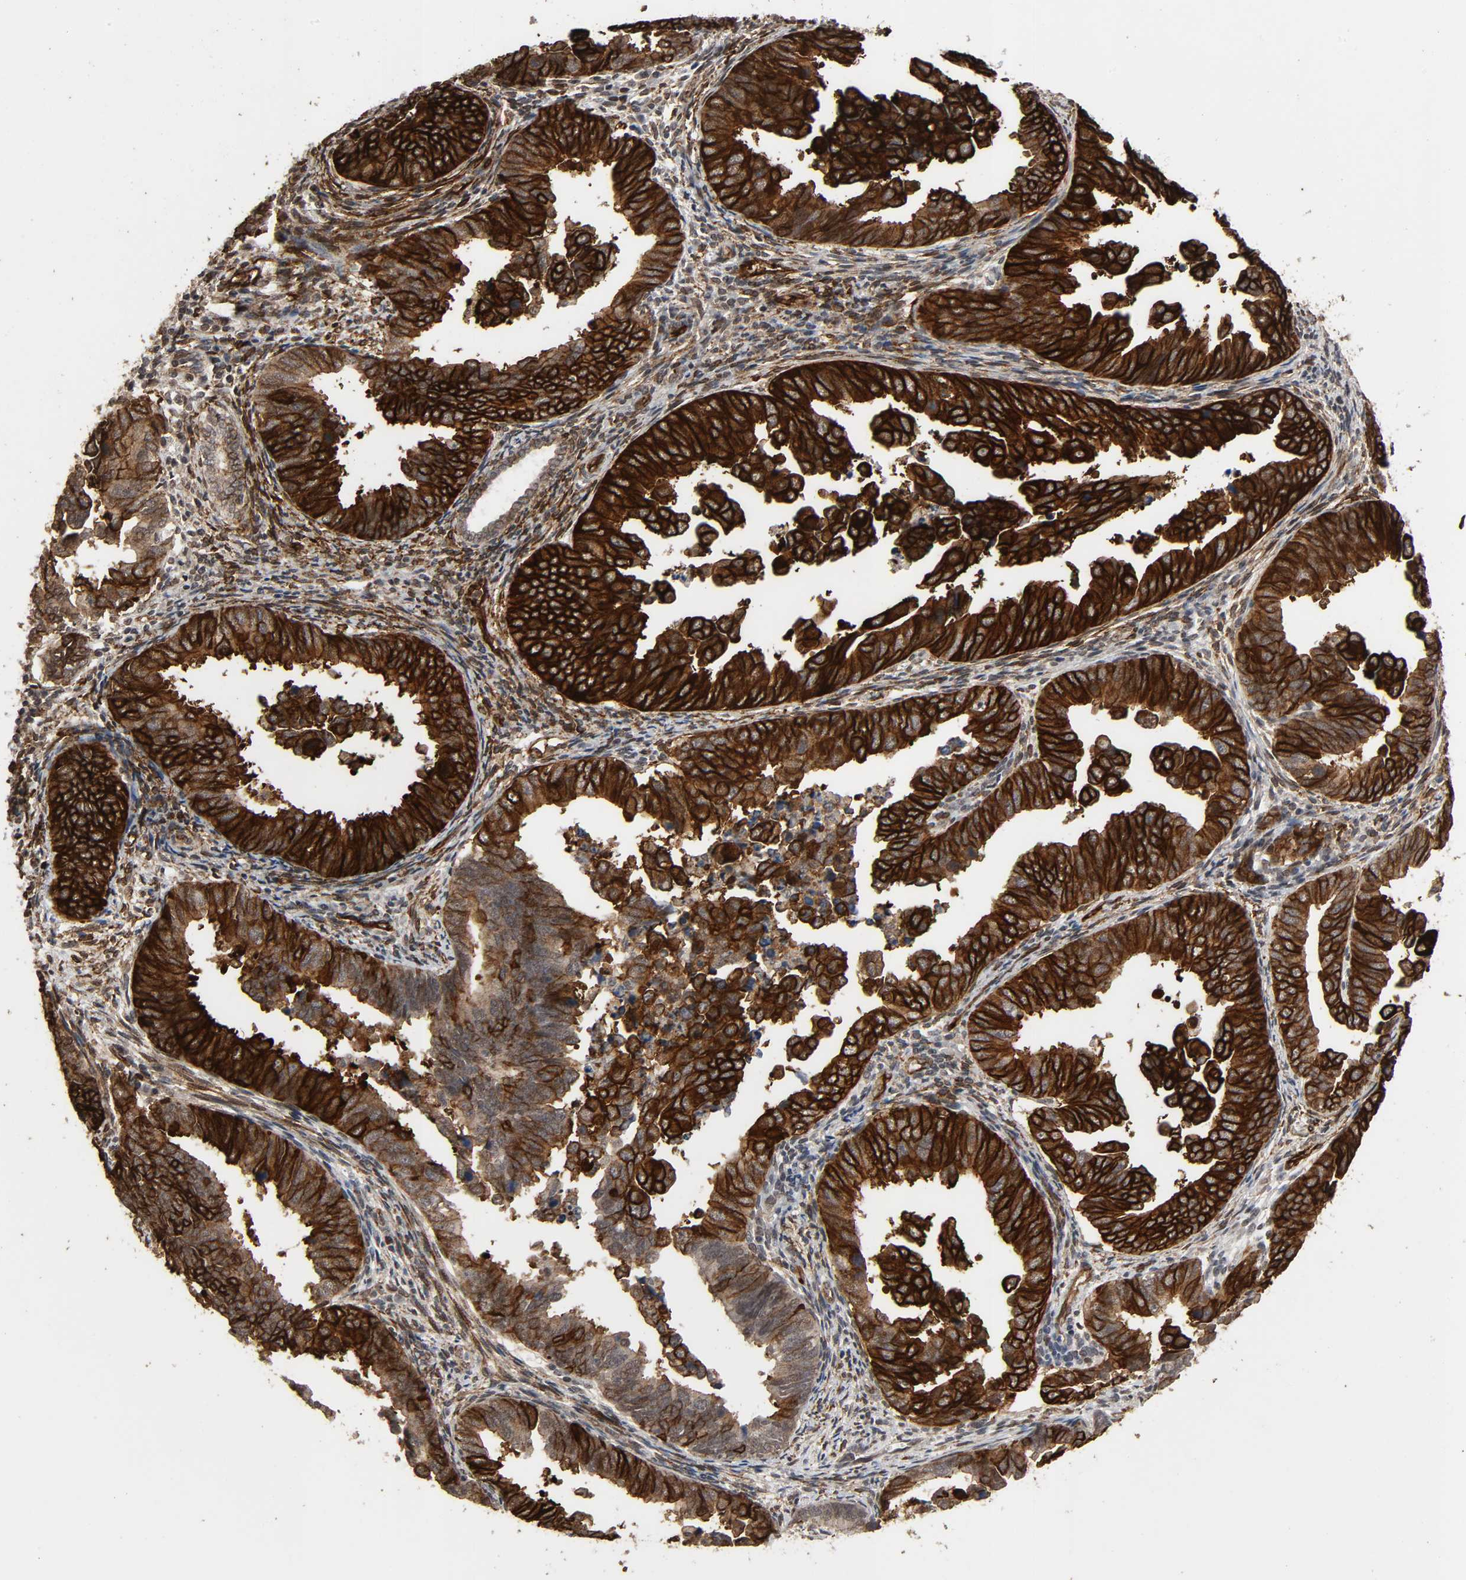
{"staining": {"intensity": "strong", "quantity": ">75%", "location": "cytoplasmic/membranous"}, "tissue": "endometrial cancer", "cell_type": "Tumor cells", "image_type": "cancer", "snomed": [{"axis": "morphology", "description": "Adenocarcinoma, NOS"}, {"axis": "topography", "description": "Endometrium"}], "caption": "Approximately >75% of tumor cells in human endometrial cancer reveal strong cytoplasmic/membranous protein expression as visualized by brown immunohistochemical staining.", "gene": "AHNAK2", "patient": {"sex": "female", "age": 75}}